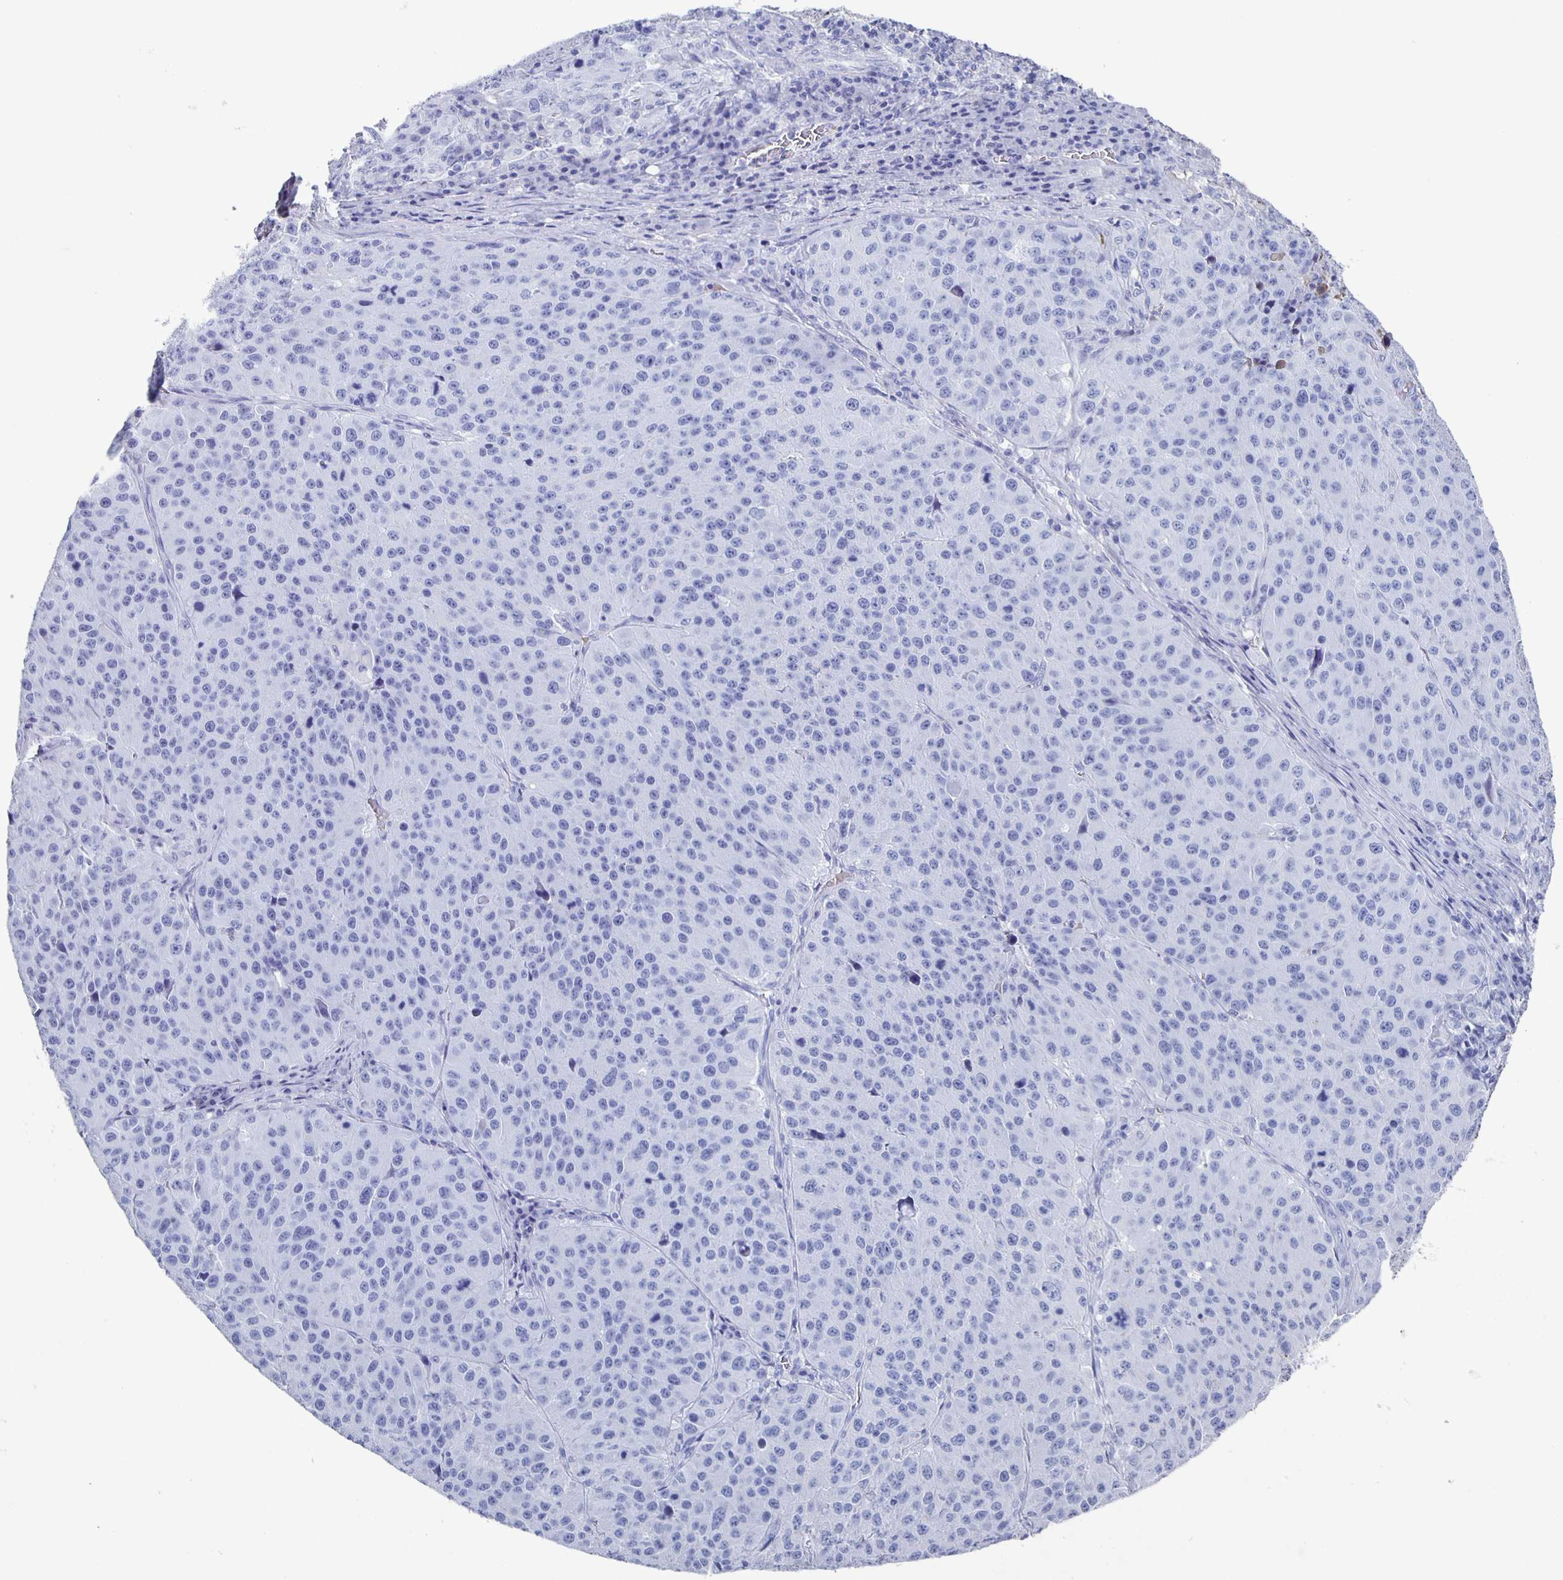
{"staining": {"intensity": "negative", "quantity": "none", "location": "none"}, "tissue": "stomach cancer", "cell_type": "Tumor cells", "image_type": "cancer", "snomed": [{"axis": "morphology", "description": "Adenocarcinoma, NOS"}, {"axis": "topography", "description": "Stomach"}], "caption": "DAB (3,3'-diaminobenzidine) immunohistochemical staining of human stomach cancer (adenocarcinoma) reveals no significant expression in tumor cells.", "gene": "FGA", "patient": {"sex": "male", "age": 71}}